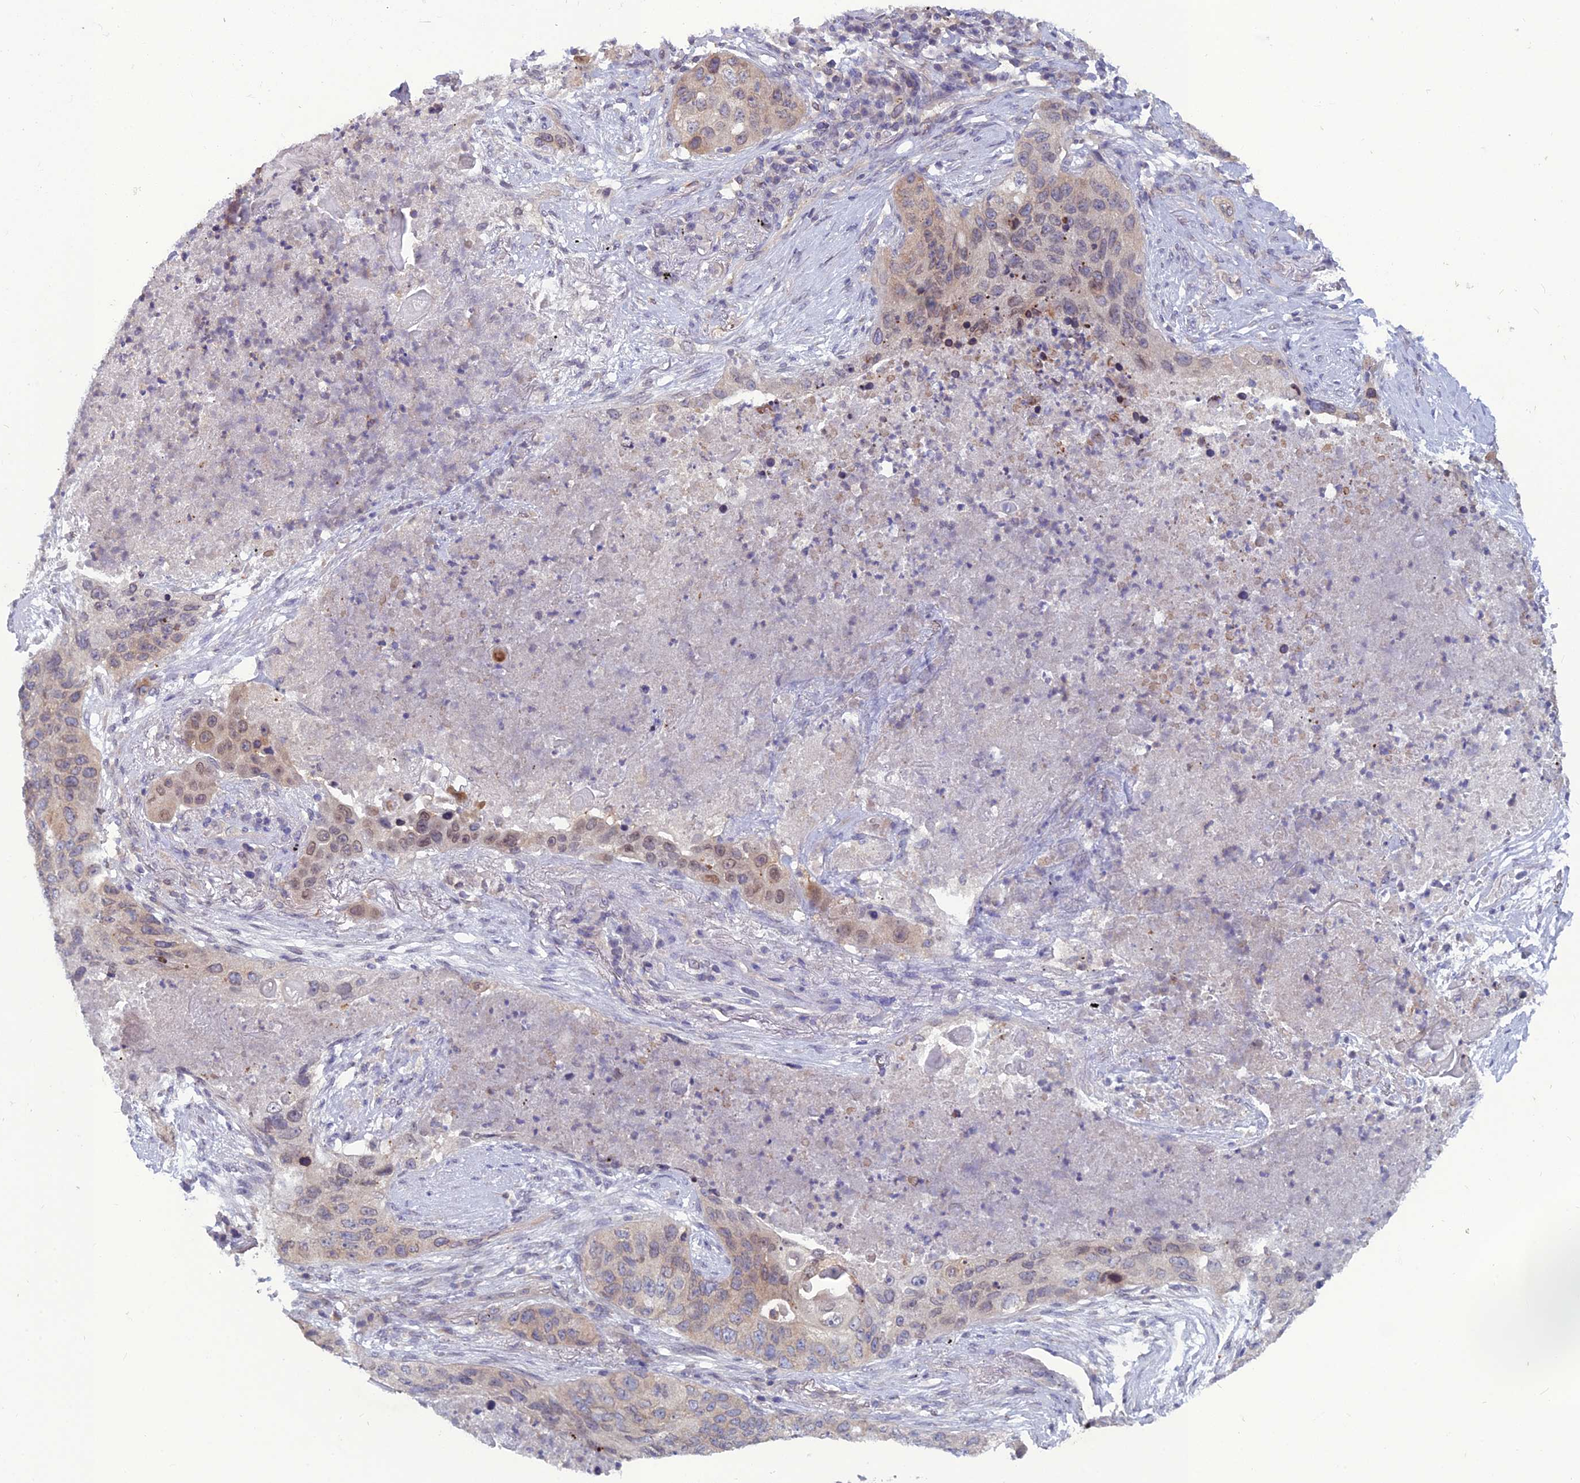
{"staining": {"intensity": "weak", "quantity": "<25%", "location": "cytoplasmic/membranous,nuclear"}, "tissue": "lung cancer", "cell_type": "Tumor cells", "image_type": "cancer", "snomed": [{"axis": "morphology", "description": "Squamous cell carcinoma, NOS"}, {"axis": "topography", "description": "Lung"}], "caption": "DAB immunohistochemical staining of lung squamous cell carcinoma shows no significant positivity in tumor cells.", "gene": "WDR46", "patient": {"sex": "female", "age": 63}}